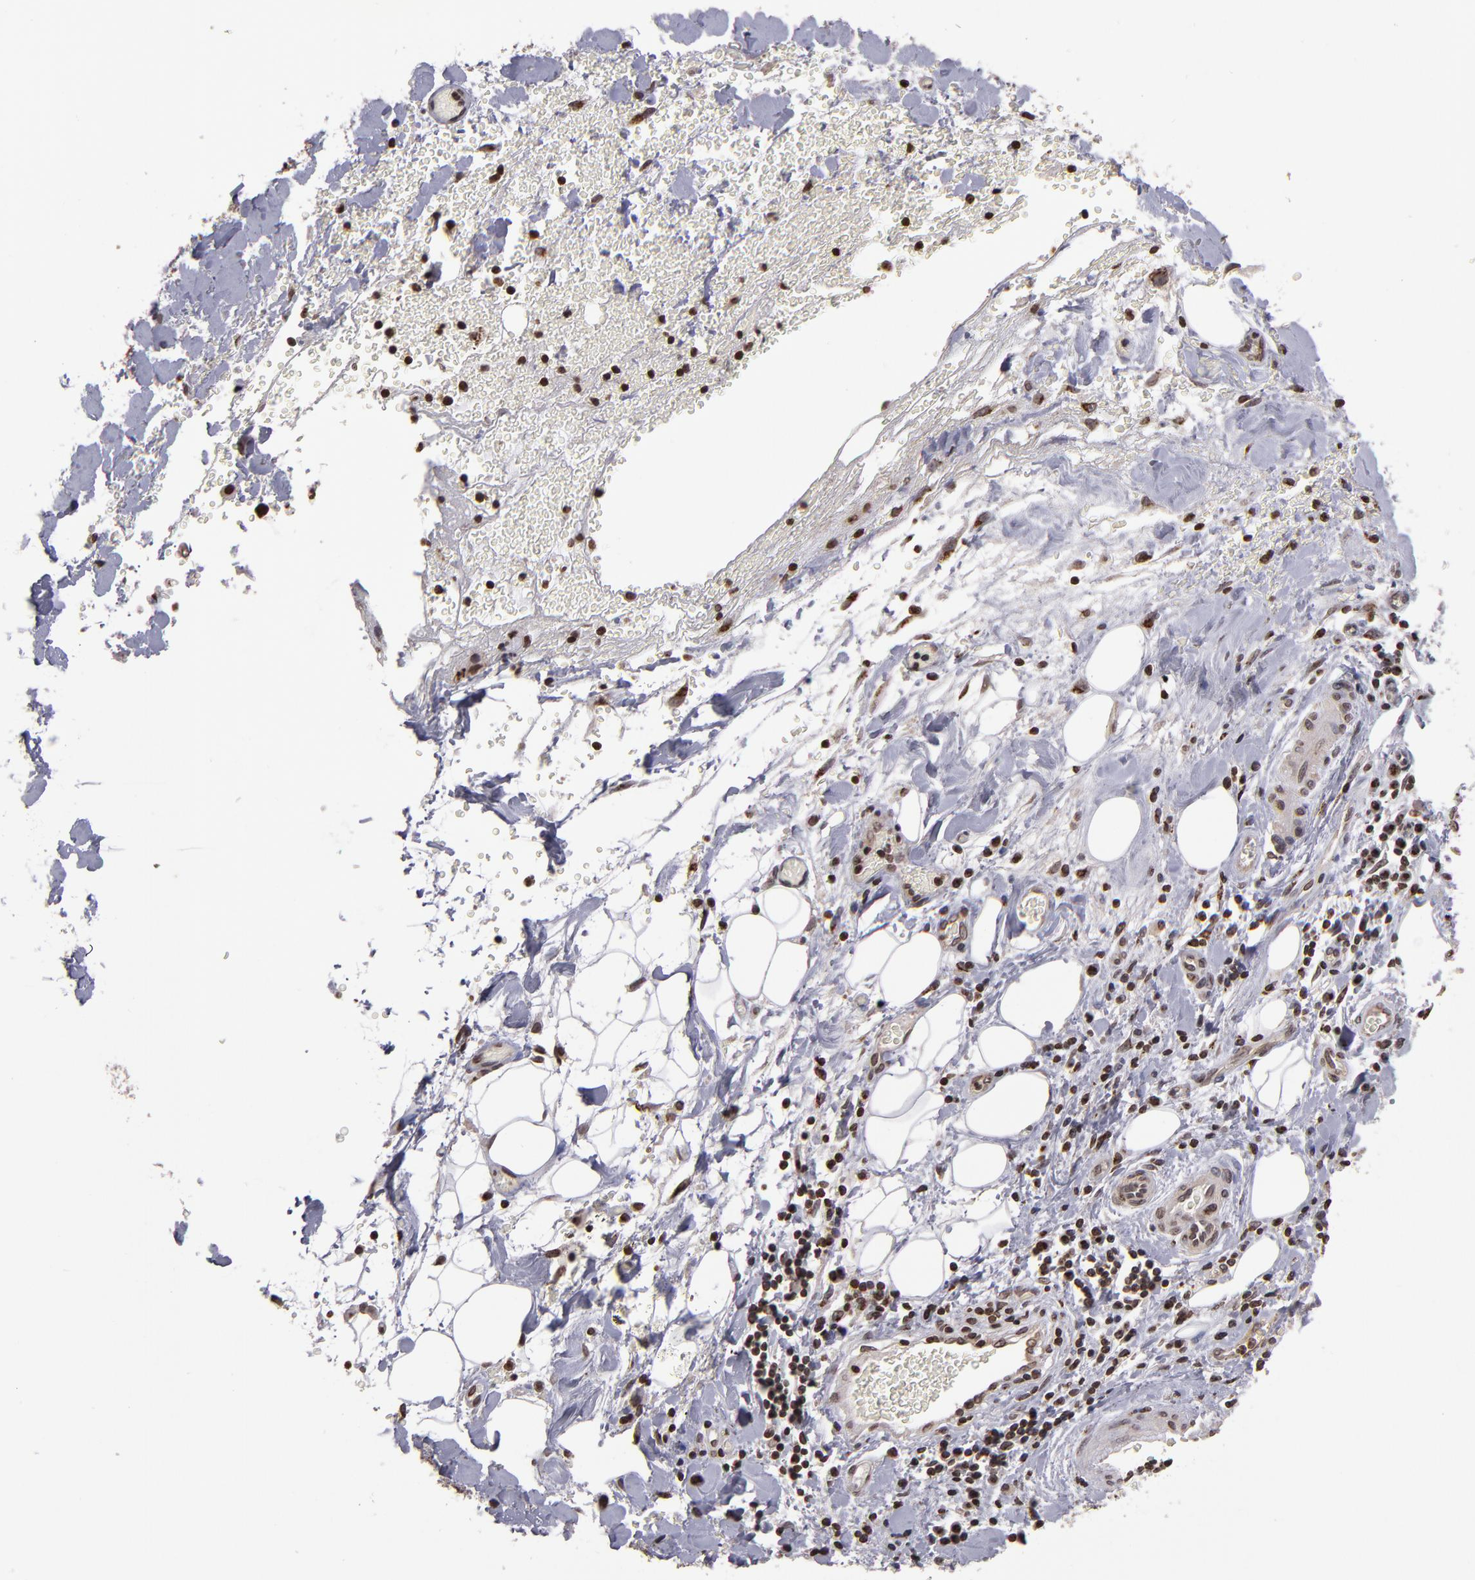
{"staining": {"intensity": "moderate", "quantity": ">75%", "location": "cytoplasmic/membranous,nuclear"}, "tissue": "liver cancer", "cell_type": "Tumor cells", "image_type": "cancer", "snomed": [{"axis": "morphology", "description": "Cholangiocarcinoma"}, {"axis": "topography", "description": "Liver"}], "caption": "Tumor cells display medium levels of moderate cytoplasmic/membranous and nuclear staining in approximately >75% of cells in cholangiocarcinoma (liver). (Stains: DAB (3,3'-diaminobenzidine) in brown, nuclei in blue, Microscopy: brightfield microscopy at high magnification).", "gene": "CSDC2", "patient": {"sex": "male", "age": 58}}